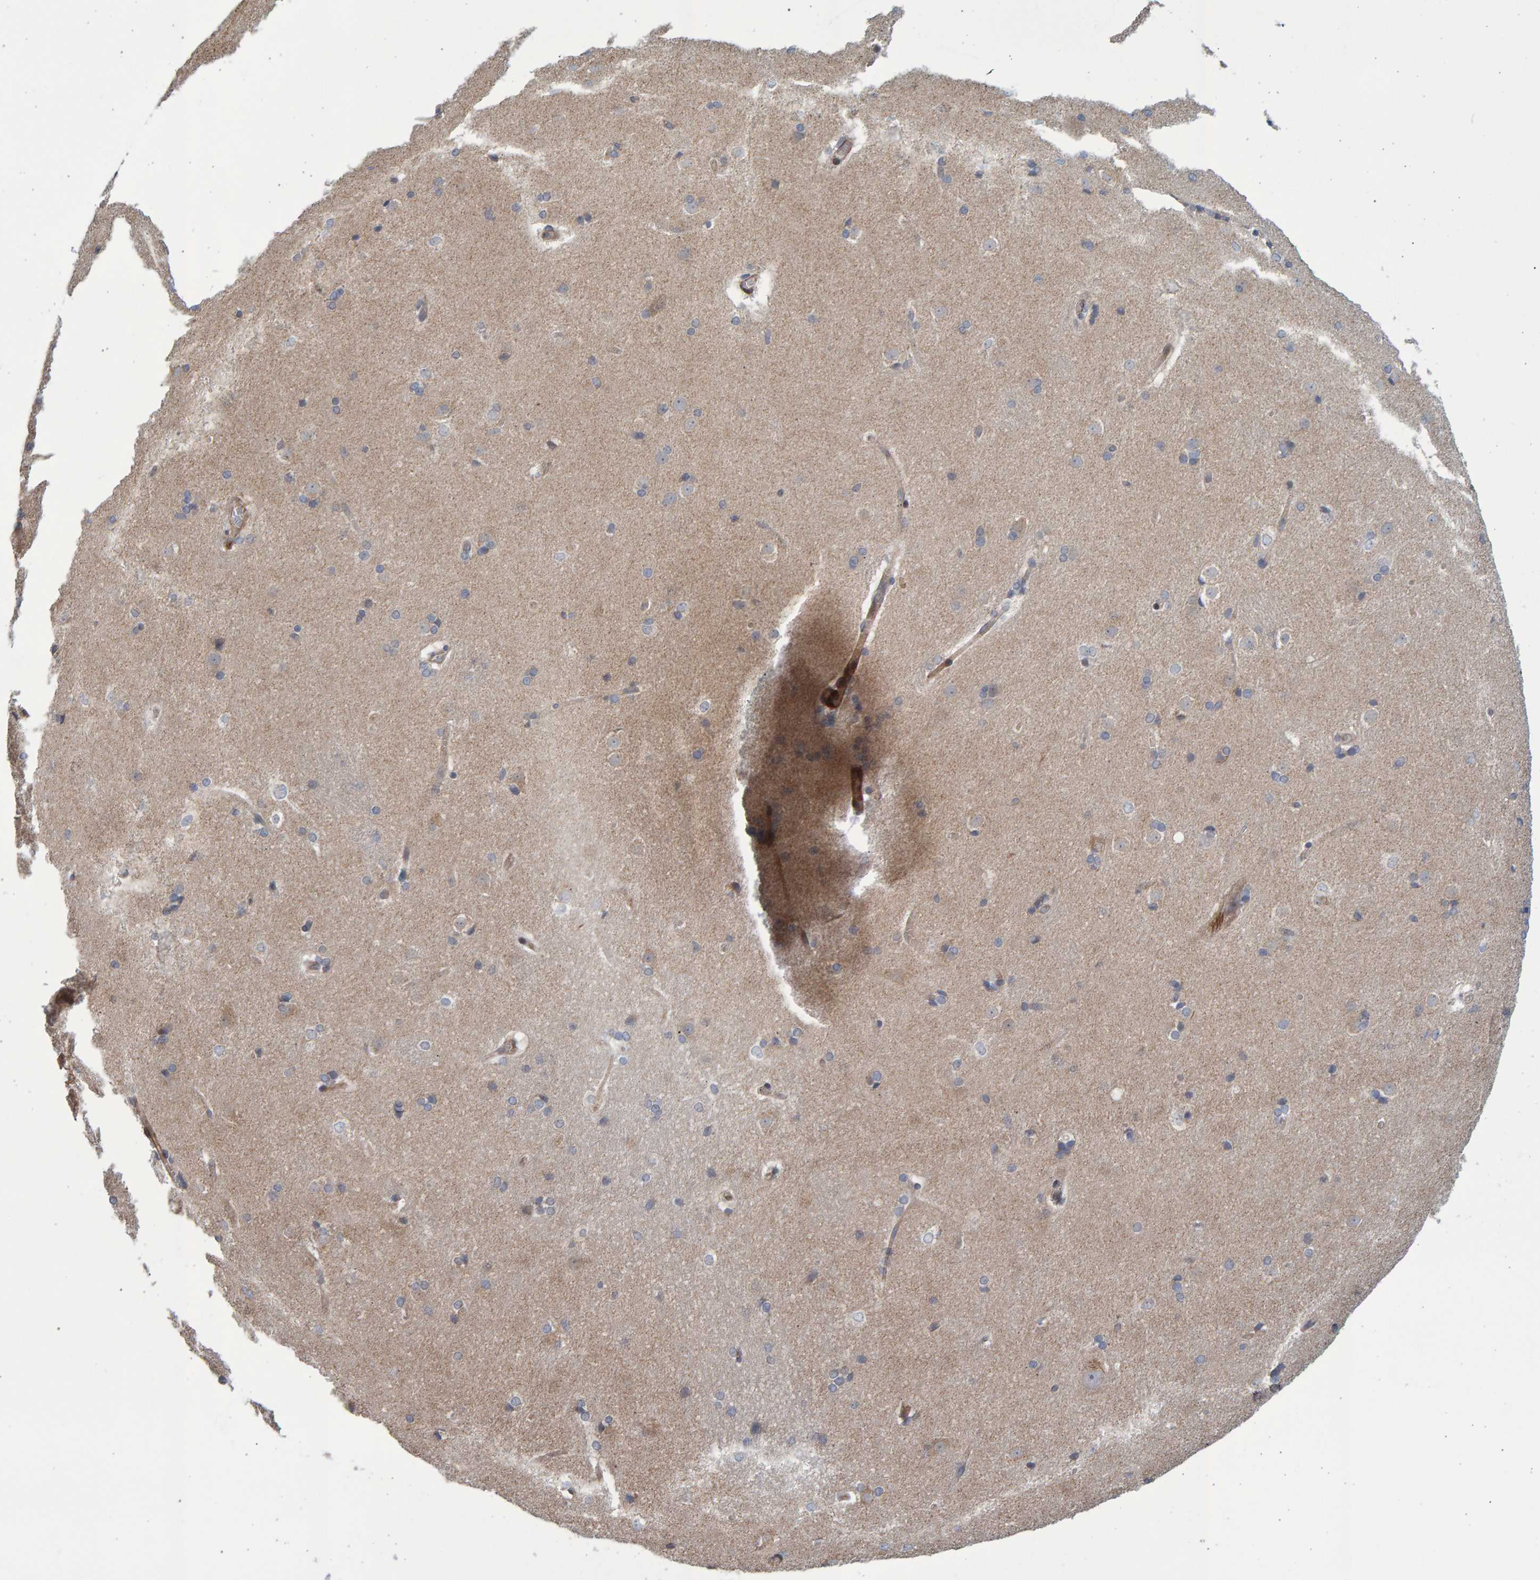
{"staining": {"intensity": "weak", "quantity": "<25%", "location": "cytoplasmic/membranous"}, "tissue": "caudate", "cell_type": "Glial cells", "image_type": "normal", "snomed": [{"axis": "morphology", "description": "Normal tissue, NOS"}, {"axis": "topography", "description": "Lateral ventricle wall"}], "caption": "This histopathology image is of normal caudate stained with immunohistochemistry (IHC) to label a protein in brown with the nuclei are counter-stained blue. There is no positivity in glial cells. The staining was performed using DAB to visualize the protein expression in brown, while the nuclei were stained in blue with hematoxylin (Magnification: 20x).", "gene": "LRBA", "patient": {"sex": "female", "age": 19}}